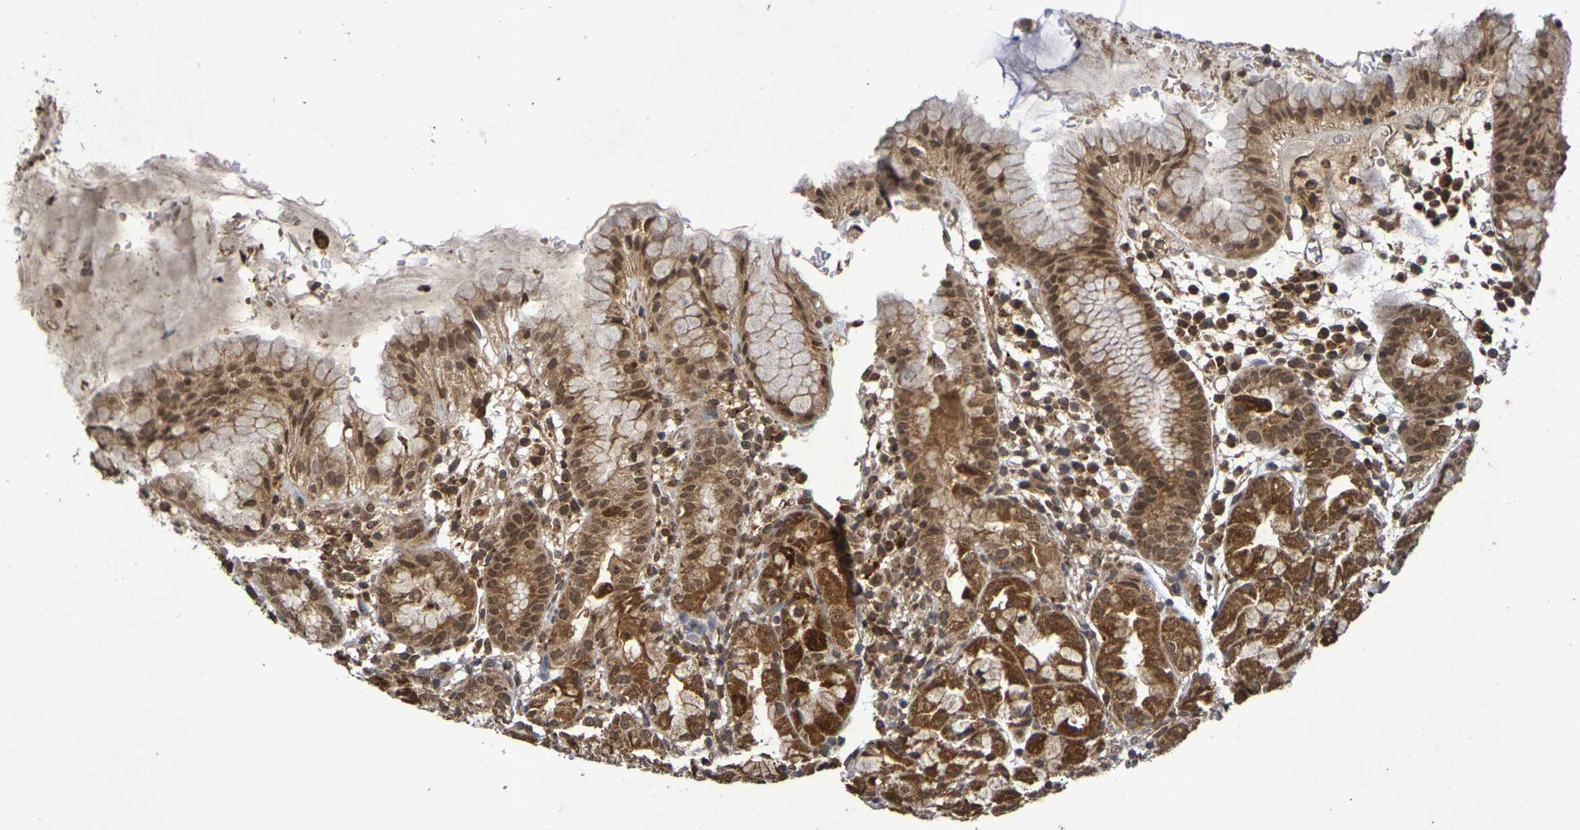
{"staining": {"intensity": "moderate", "quantity": ">75%", "location": "cytoplasmic/membranous,nuclear"}, "tissue": "stomach", "cell_type": "Glandular cells", "image_type": "normal", "snomed": [{"axis": "morphology", "description": "Normal tissue, NOS"}, {"axis": "topography", "description": "Stomach"}, {"axis": "topography", "description": "Stomach, lower"}], "caption": "The histopathology image reveals immunohistochemical staining of normal stomach. There is moderate cytoplasmic/membranous,nuclear positivity is present in about >75% of glandular cells. The protein is stained brown, and the nuclei are stained in blue (DAB IHC with brightfield microscopy, high magnification).", "gene": "GUCY1A2", "patient": {"sex": "female", "age": 75}}